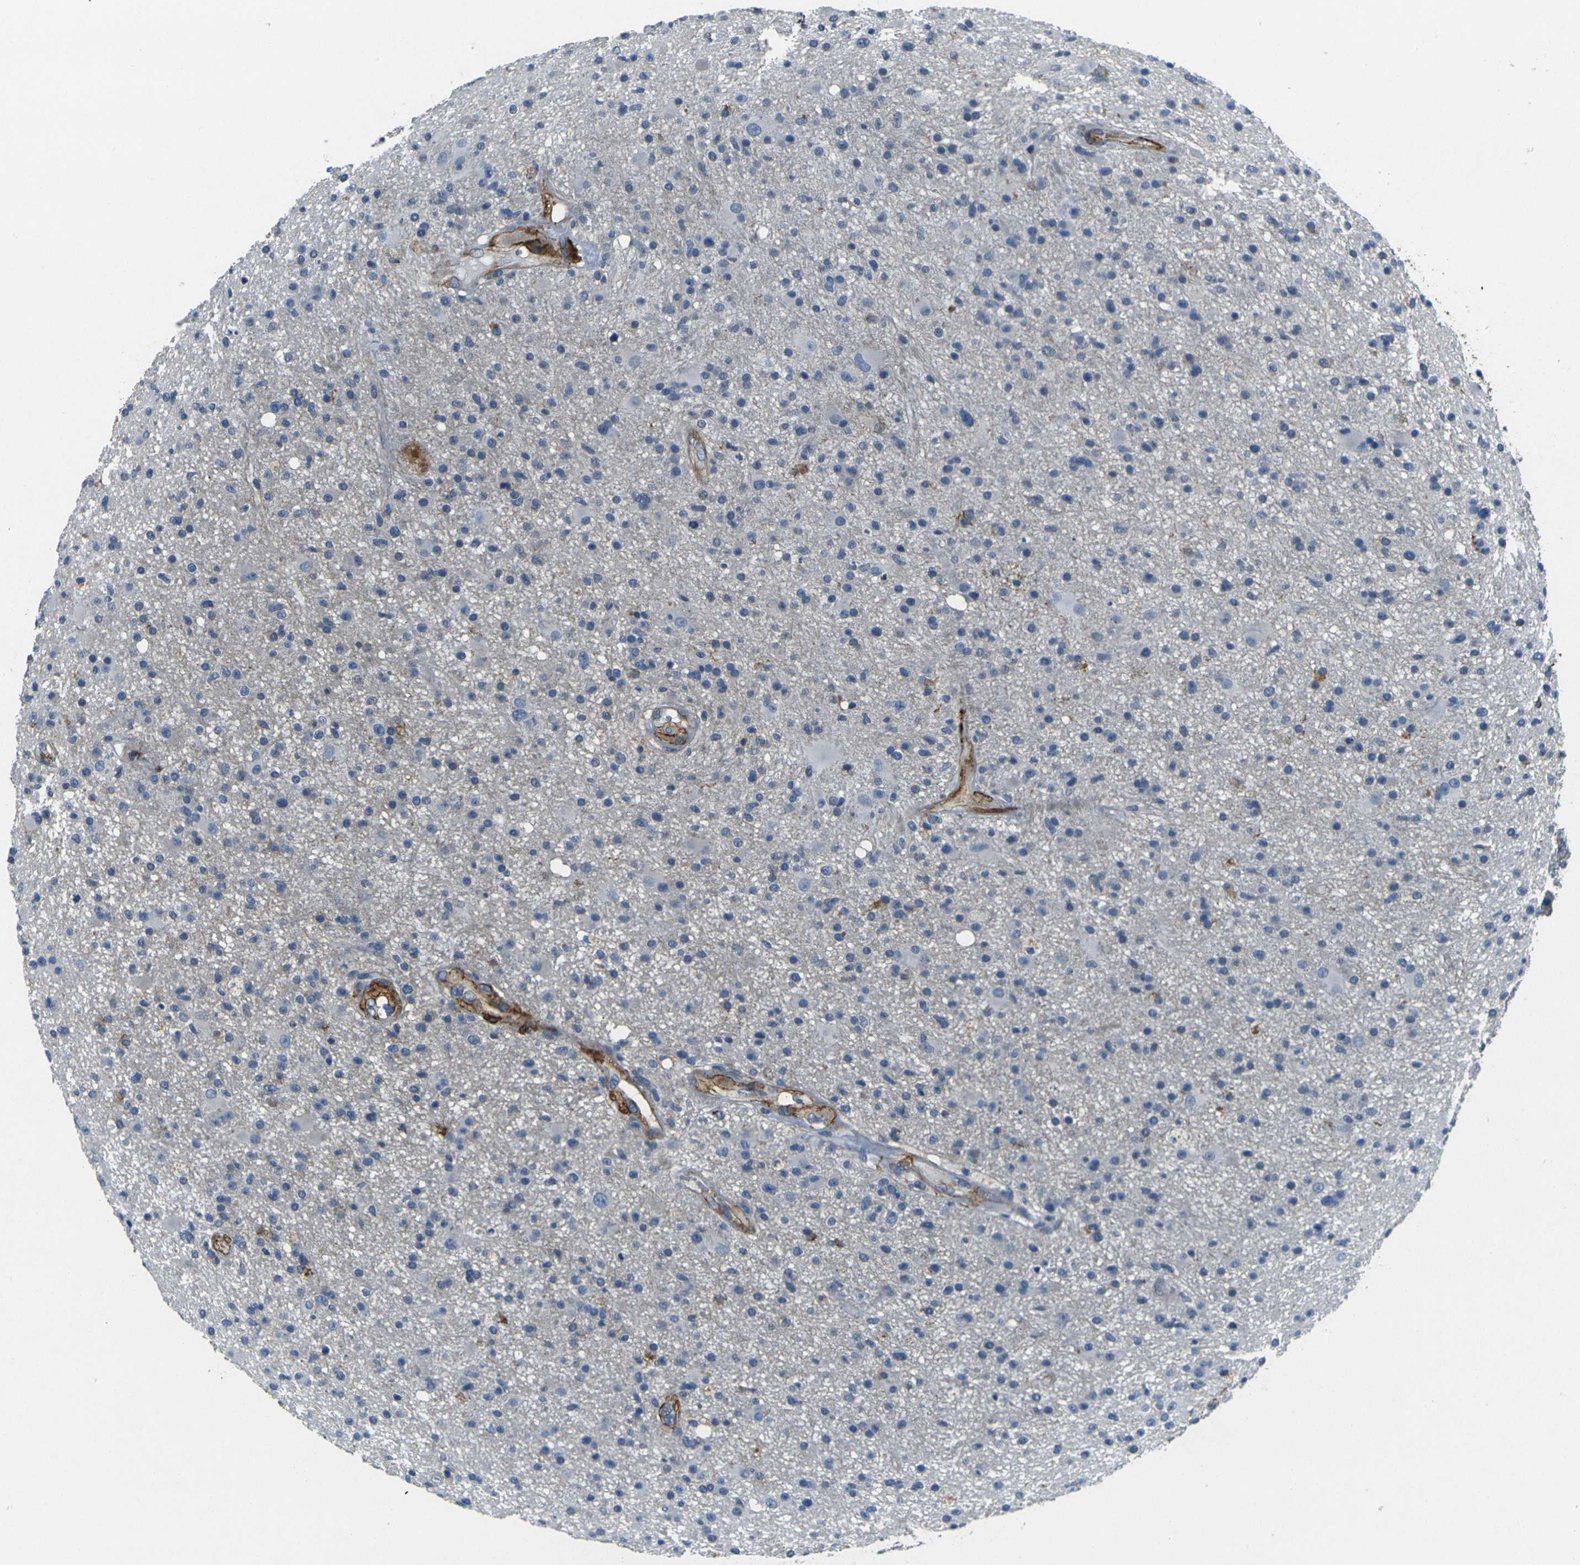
{"staining": {"intensity": "negative", "quantity": "none", "location": "none"}, "tissue": "glioma", "cell_type": "Tumor cells", "image_type": "cancer", "snomed": [{"axis": "morphology", "description": "Glioma, malignant, High grade"}, {"axis": "topography", "description": "Brain"}], "caption": "A histopathology image of glioma stained for a protein shows no brown staining in tumor cells.", "gene": "EPHA7", "patient": {"sex": "male", "age": 33}}